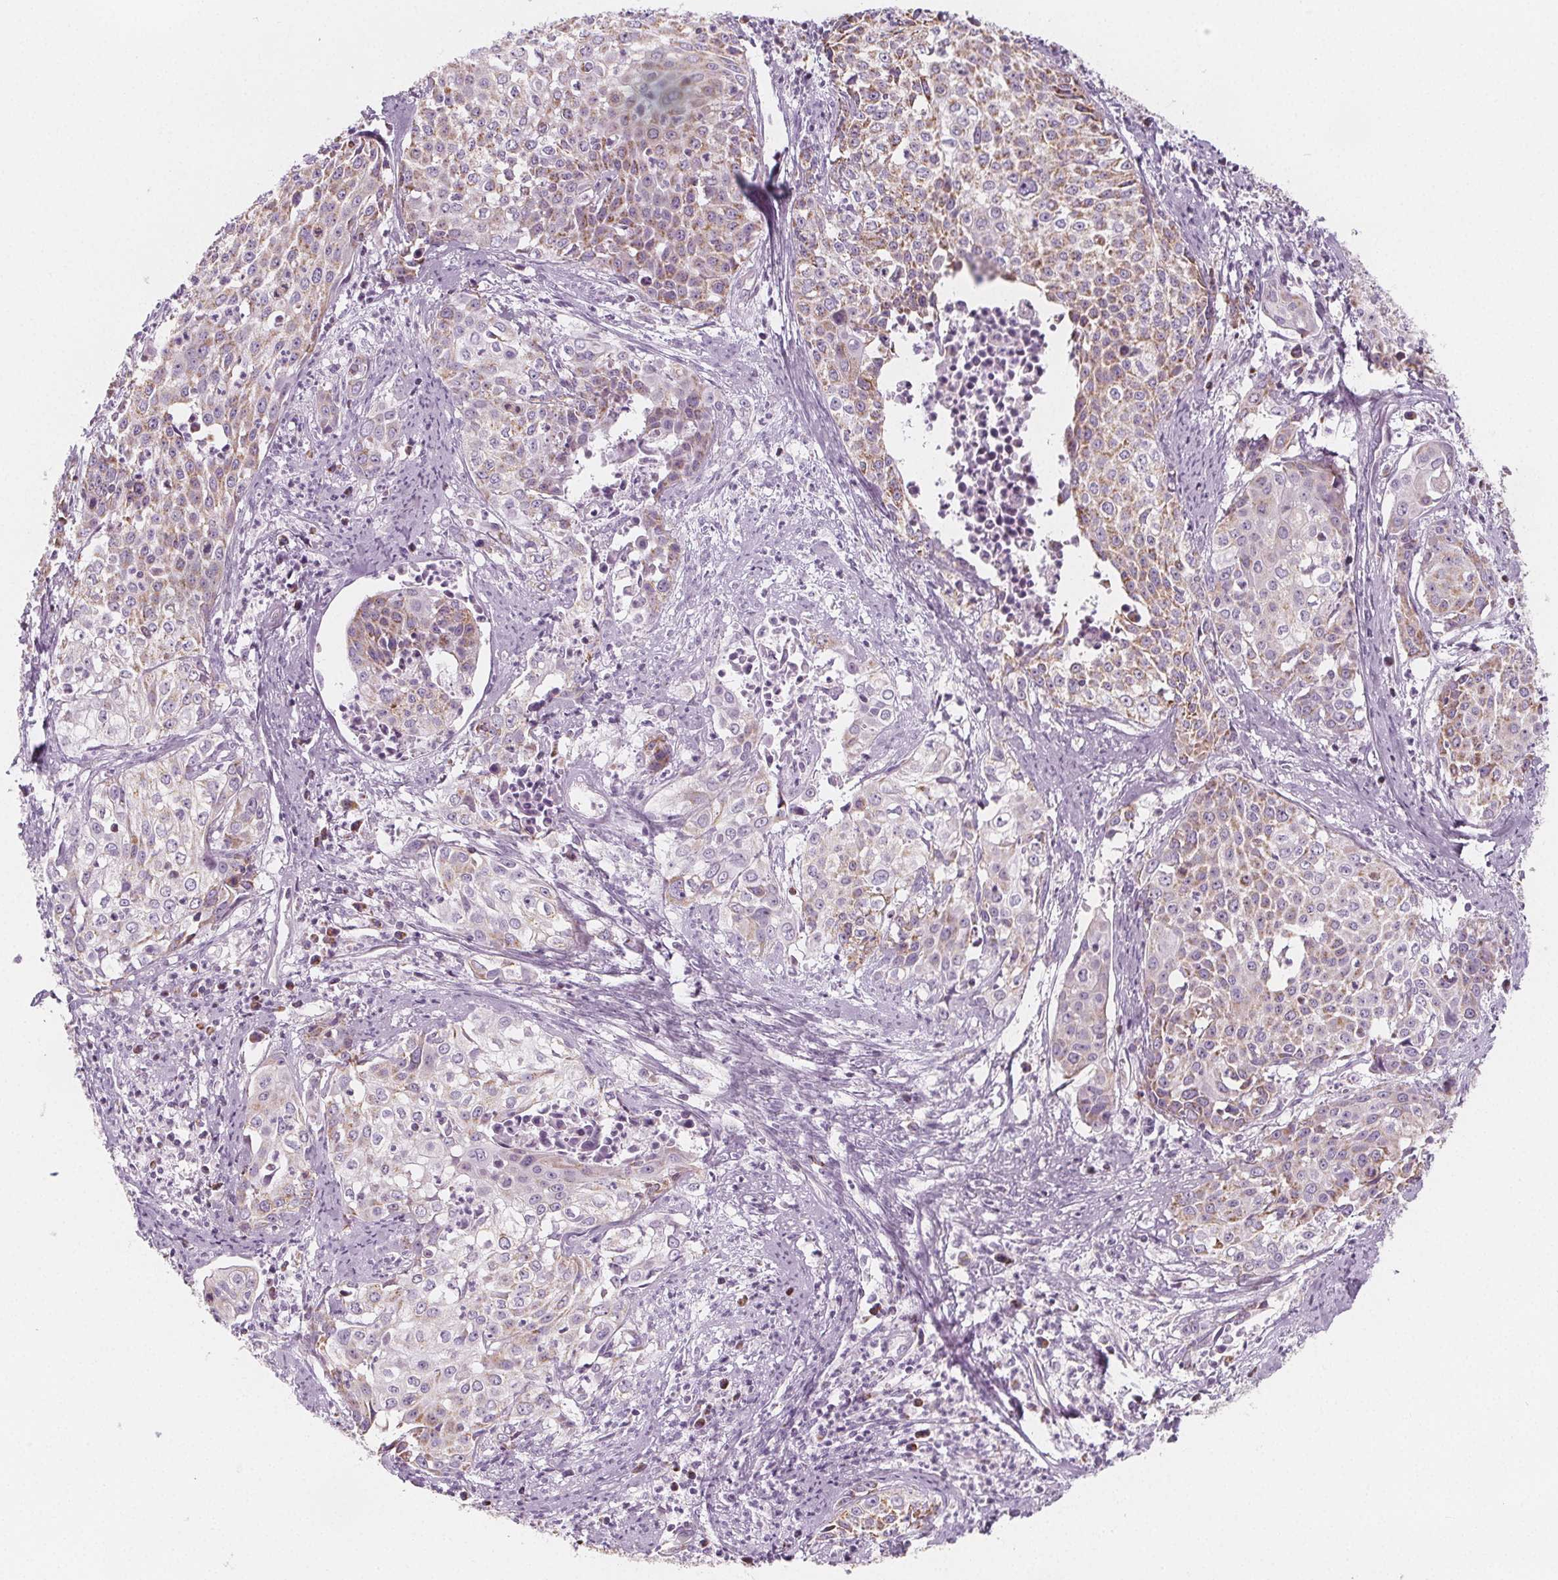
{"staining": {"intensity": "weak", "quantity": "25%-75%", "location": "cytoplasmic/membranous"}, "tissue": "cervical cancer", "cell_type": "Tumor cells", "image_type": "cancer", "snomed": [{"axis": "morphology", "description": "Squamous cell carcinoma, NOS"}, {"axis": "topography", "description": "Cervix"}], "caption": "Human cervical cancer stained for a protein (brown) demonstrates weak cytoplasmic/membranous positive positivity in about 25%-75% of tumor cells.", "gene": "IL17C", "patient": {"sex": "female", "age": 39}}